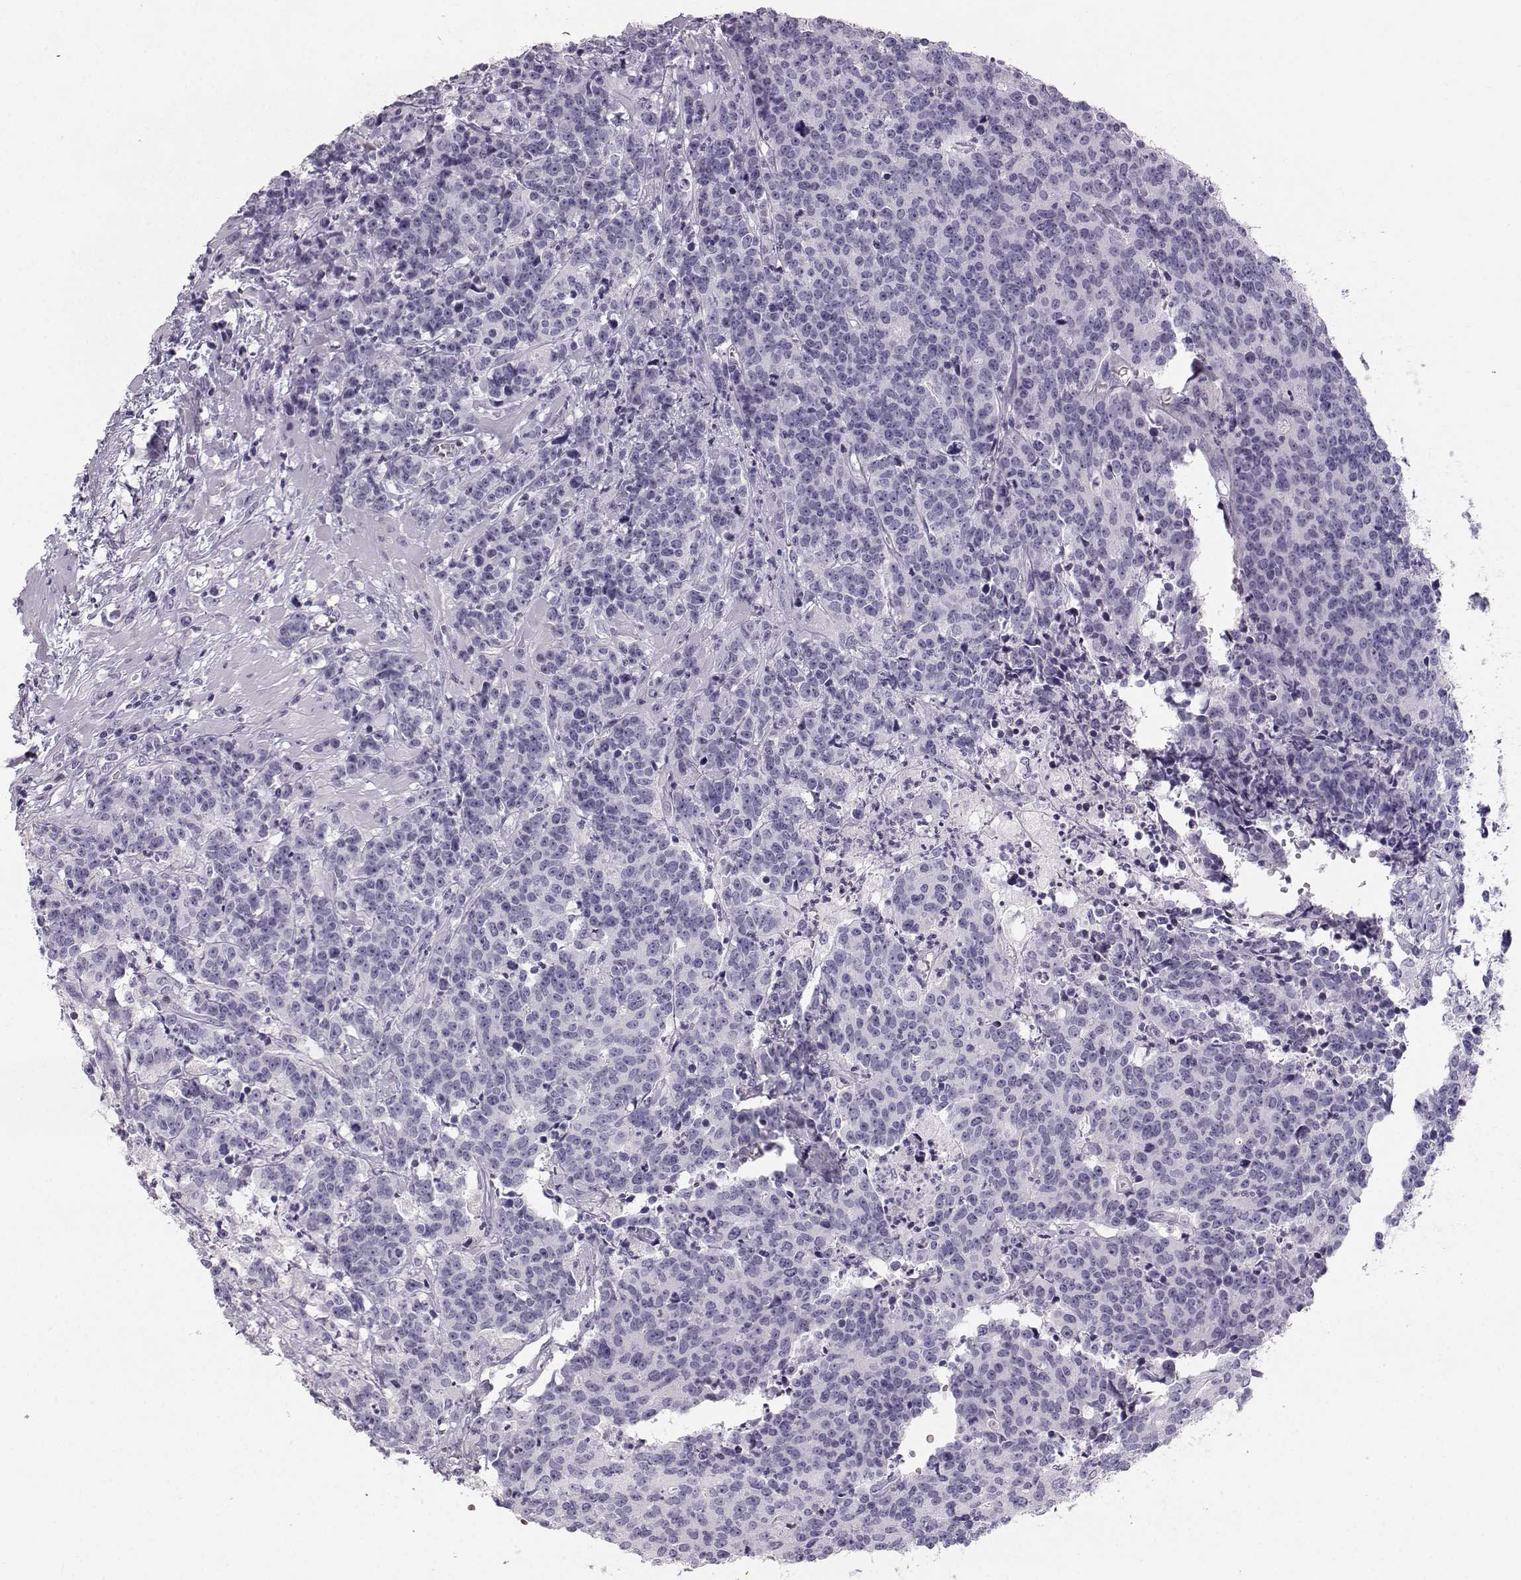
{"staining": {"intensity": "negative", "quantity": "none", "location": "none"}, "tissue": "prostate cancer", "cell_type": "Tumor cells", "image_type": "cancer", "snomed": [{"axis": "morphology", "description": "Adenocarcinoma, NOS"}, {"axis": "topography", "description": "Prostate"}], "caption": "Photomicrograph shows no protein expression in tumor cells of adenocarcinoma (prostate) tissue. Nuclei are stained in blue.", "gene": "CASR", "patient": {"sex": "male", "age": 67}}